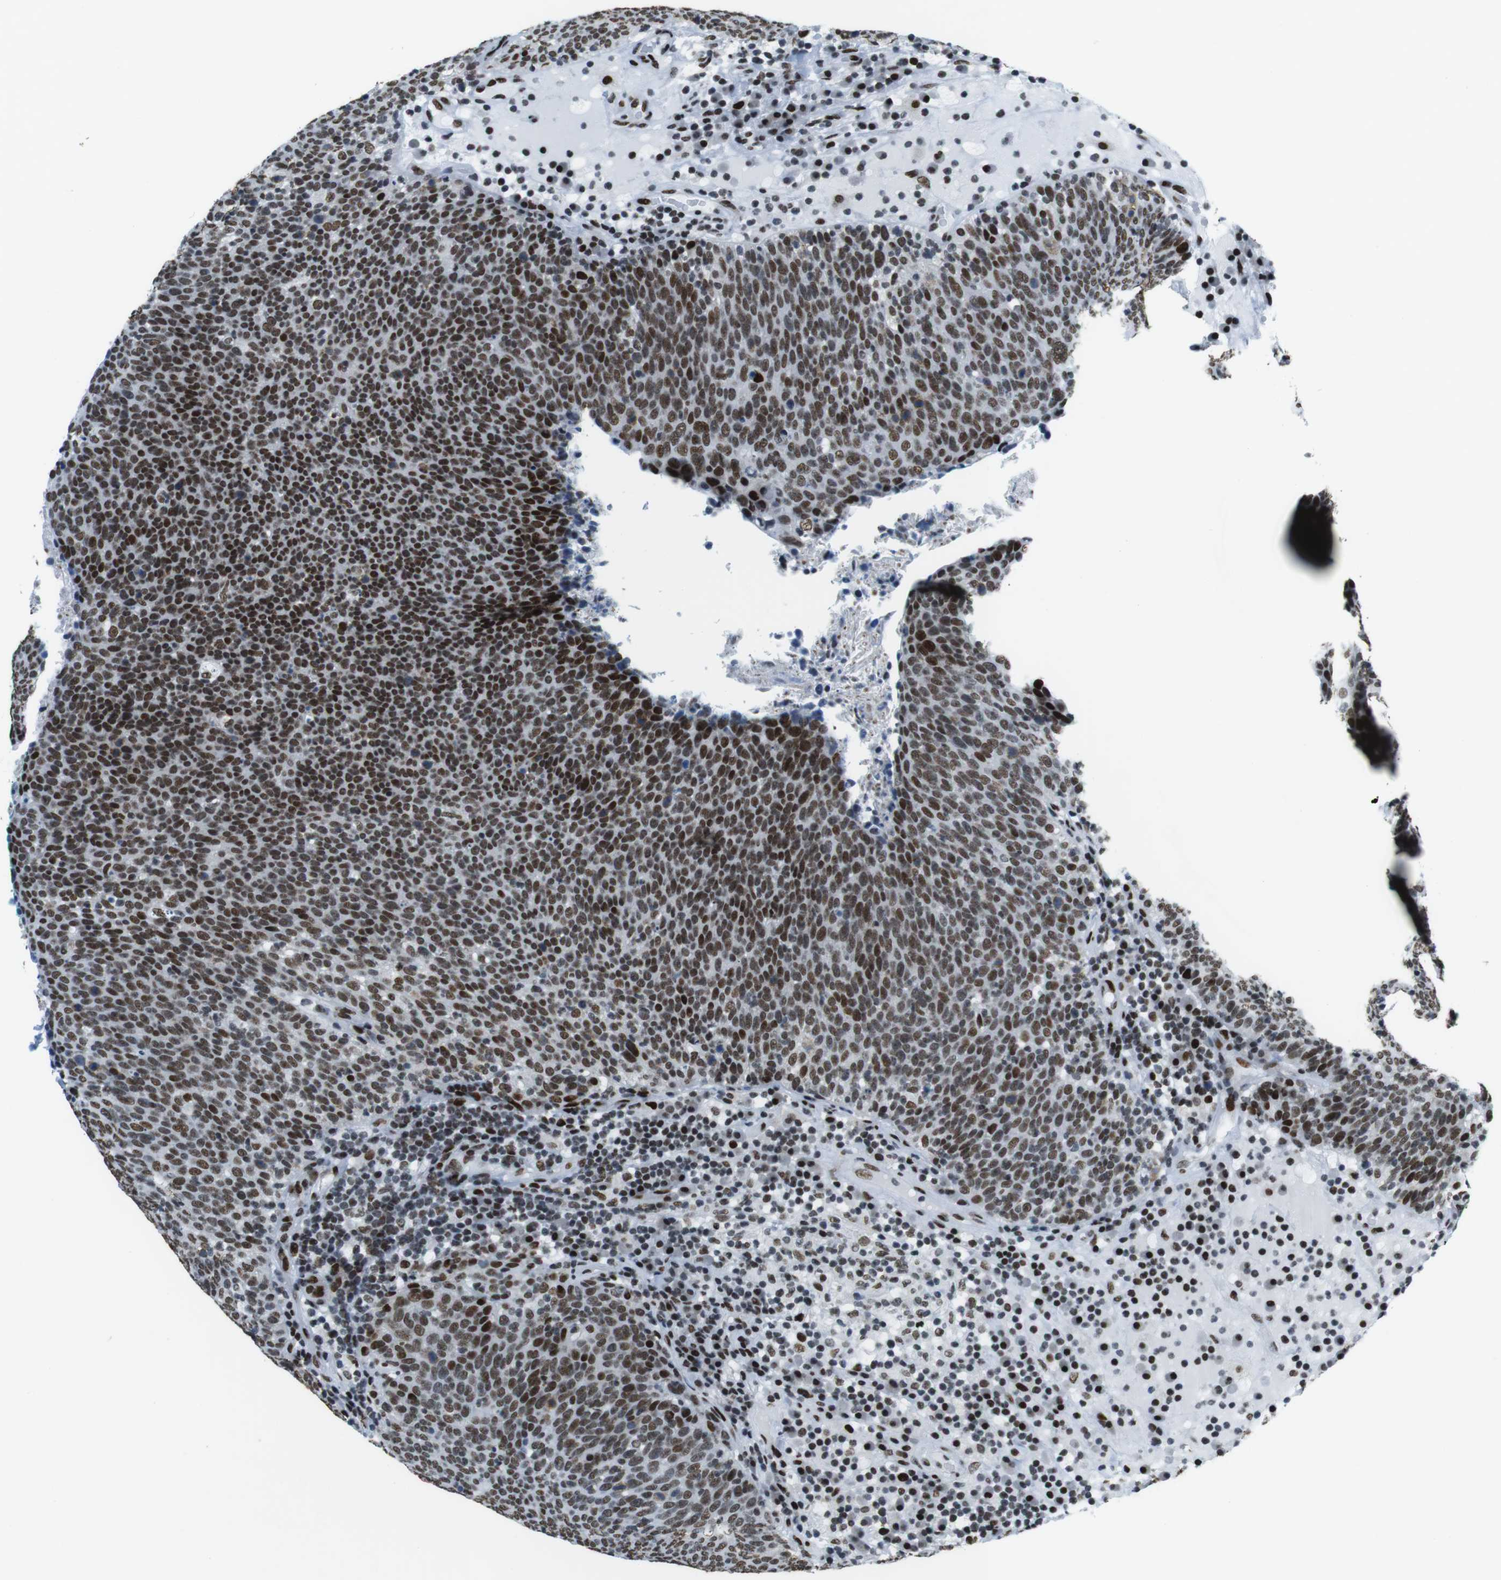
{"staining": {"intensity": "strong", "quantity": ">75%", "location": "nuclear"}, "tissue": "head and neck cancer", "cell_type": "Tumor cells", "image_type": "cancer", "snomed": [{"axis": "morphology", "description": "Squamous cell carcinoma, NOS"}, {"axis": "morphology", "description": "Squamous cell carcinoma, metastatic, NOS"}, {"axis": "topography", "description": "Lymph node"}, {"axis": "topography", "description": "Head-Neck"}], "caption": "Immunohistochemistry (DAB (3,3'-diaminobenzidine)) staining of human metastatic squamous cell carcinoma (head and neck) displays strong nuclear protein staining in approximately >75% of tumor cells.", "gene": "CITED2", "patient": {"sex": "male", "age": 62}}